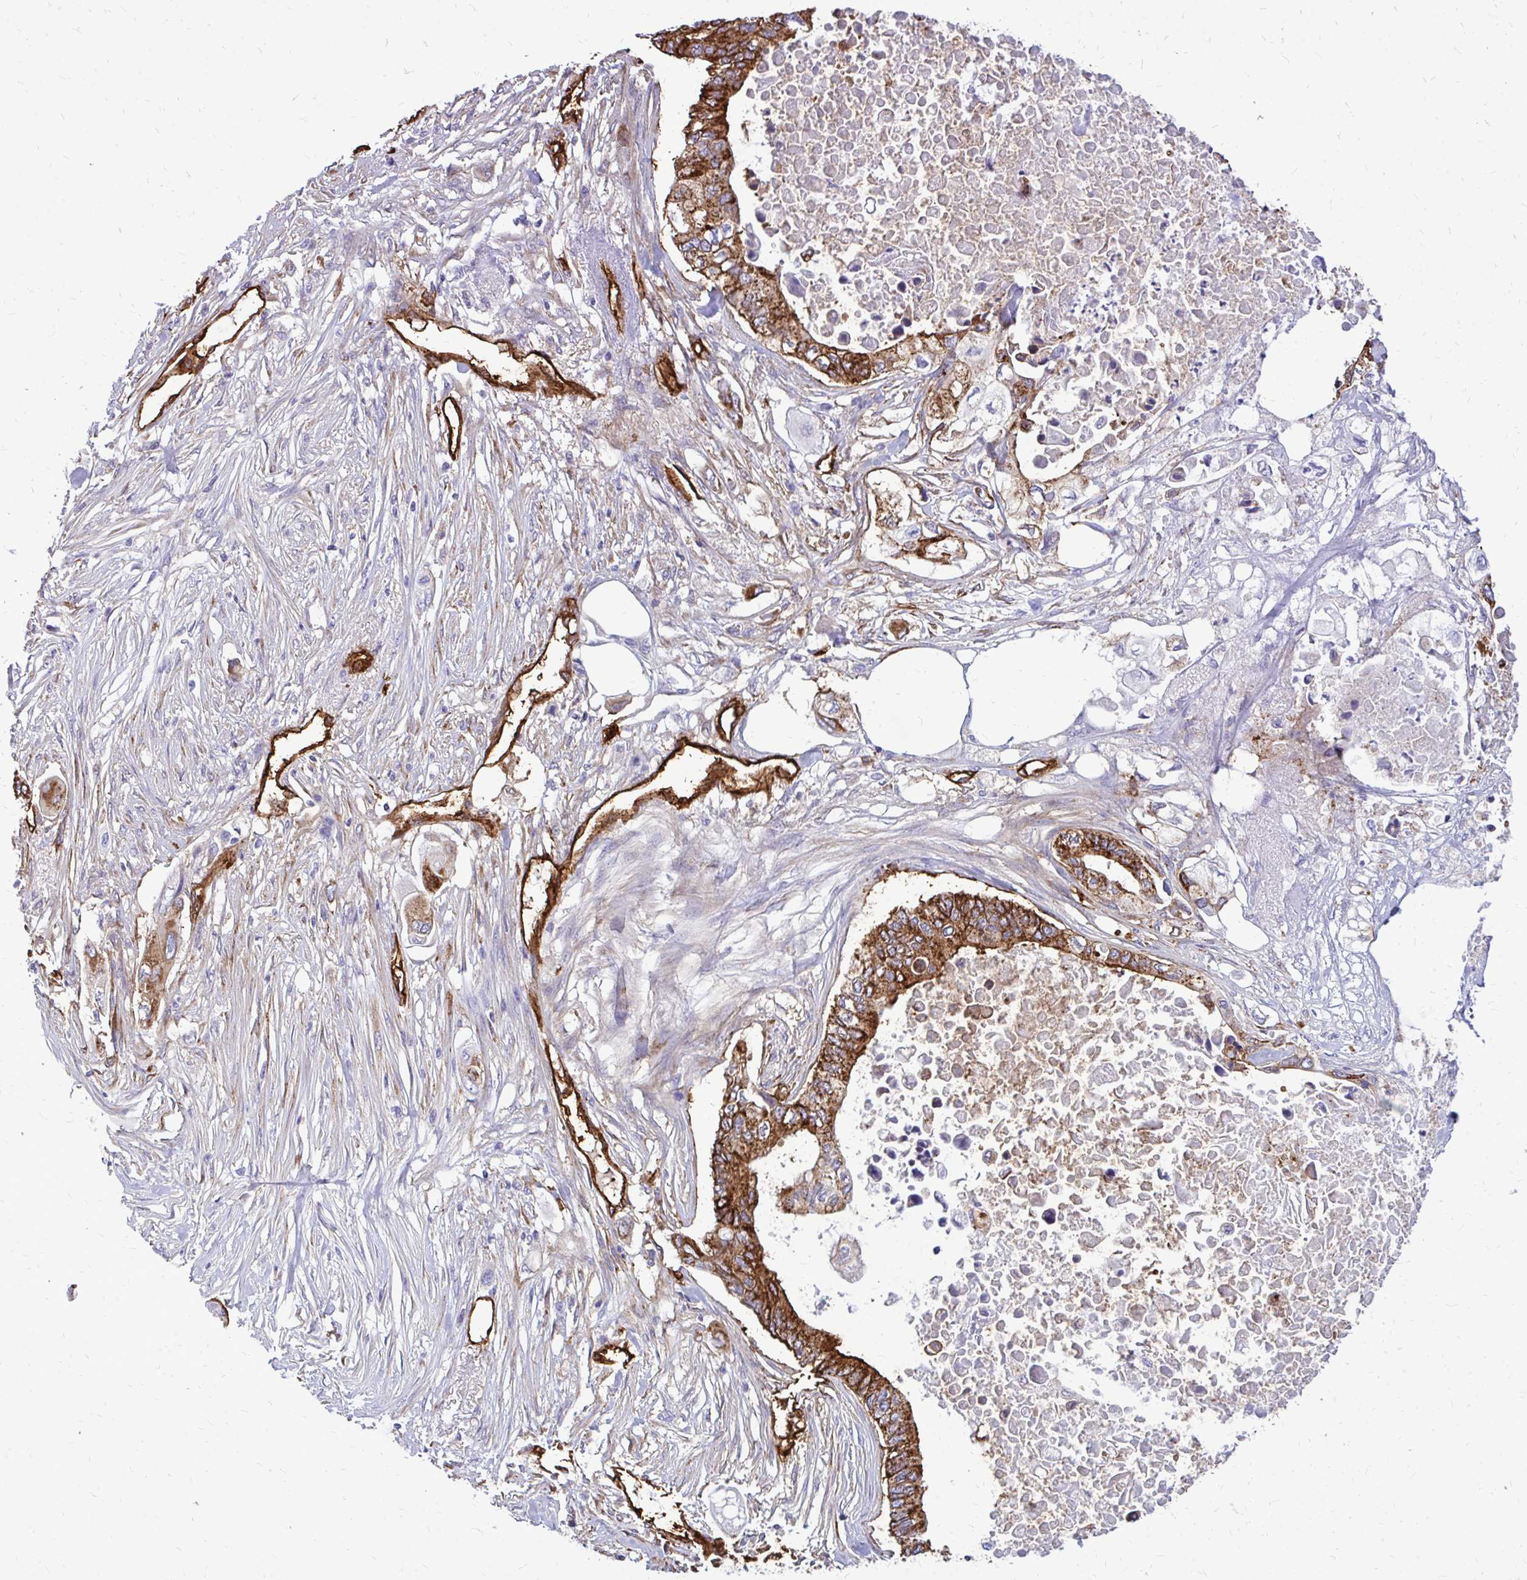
{"staining": {"intensity": "strong", "quantity": ">75%", "location": "cytoplasmic/membranous"}, "tissue": "pancreatic cancer", "cell_type": "Tumor cells", "image_type": "cancer", "snomed": [{"axis": "morphology", "description": "Adenocarcinoma, NOS"}, {"axis": "topography", "description": "Pancreas"}], "caption": "An image of human pancreatic cancer (adenocarcinoma) stained for a protein shows strong cytoplasmic/membranous brown staining in tumor cells.", "gene": "MARCKSL1", "patient": {"sex": "female", "age": 63}}